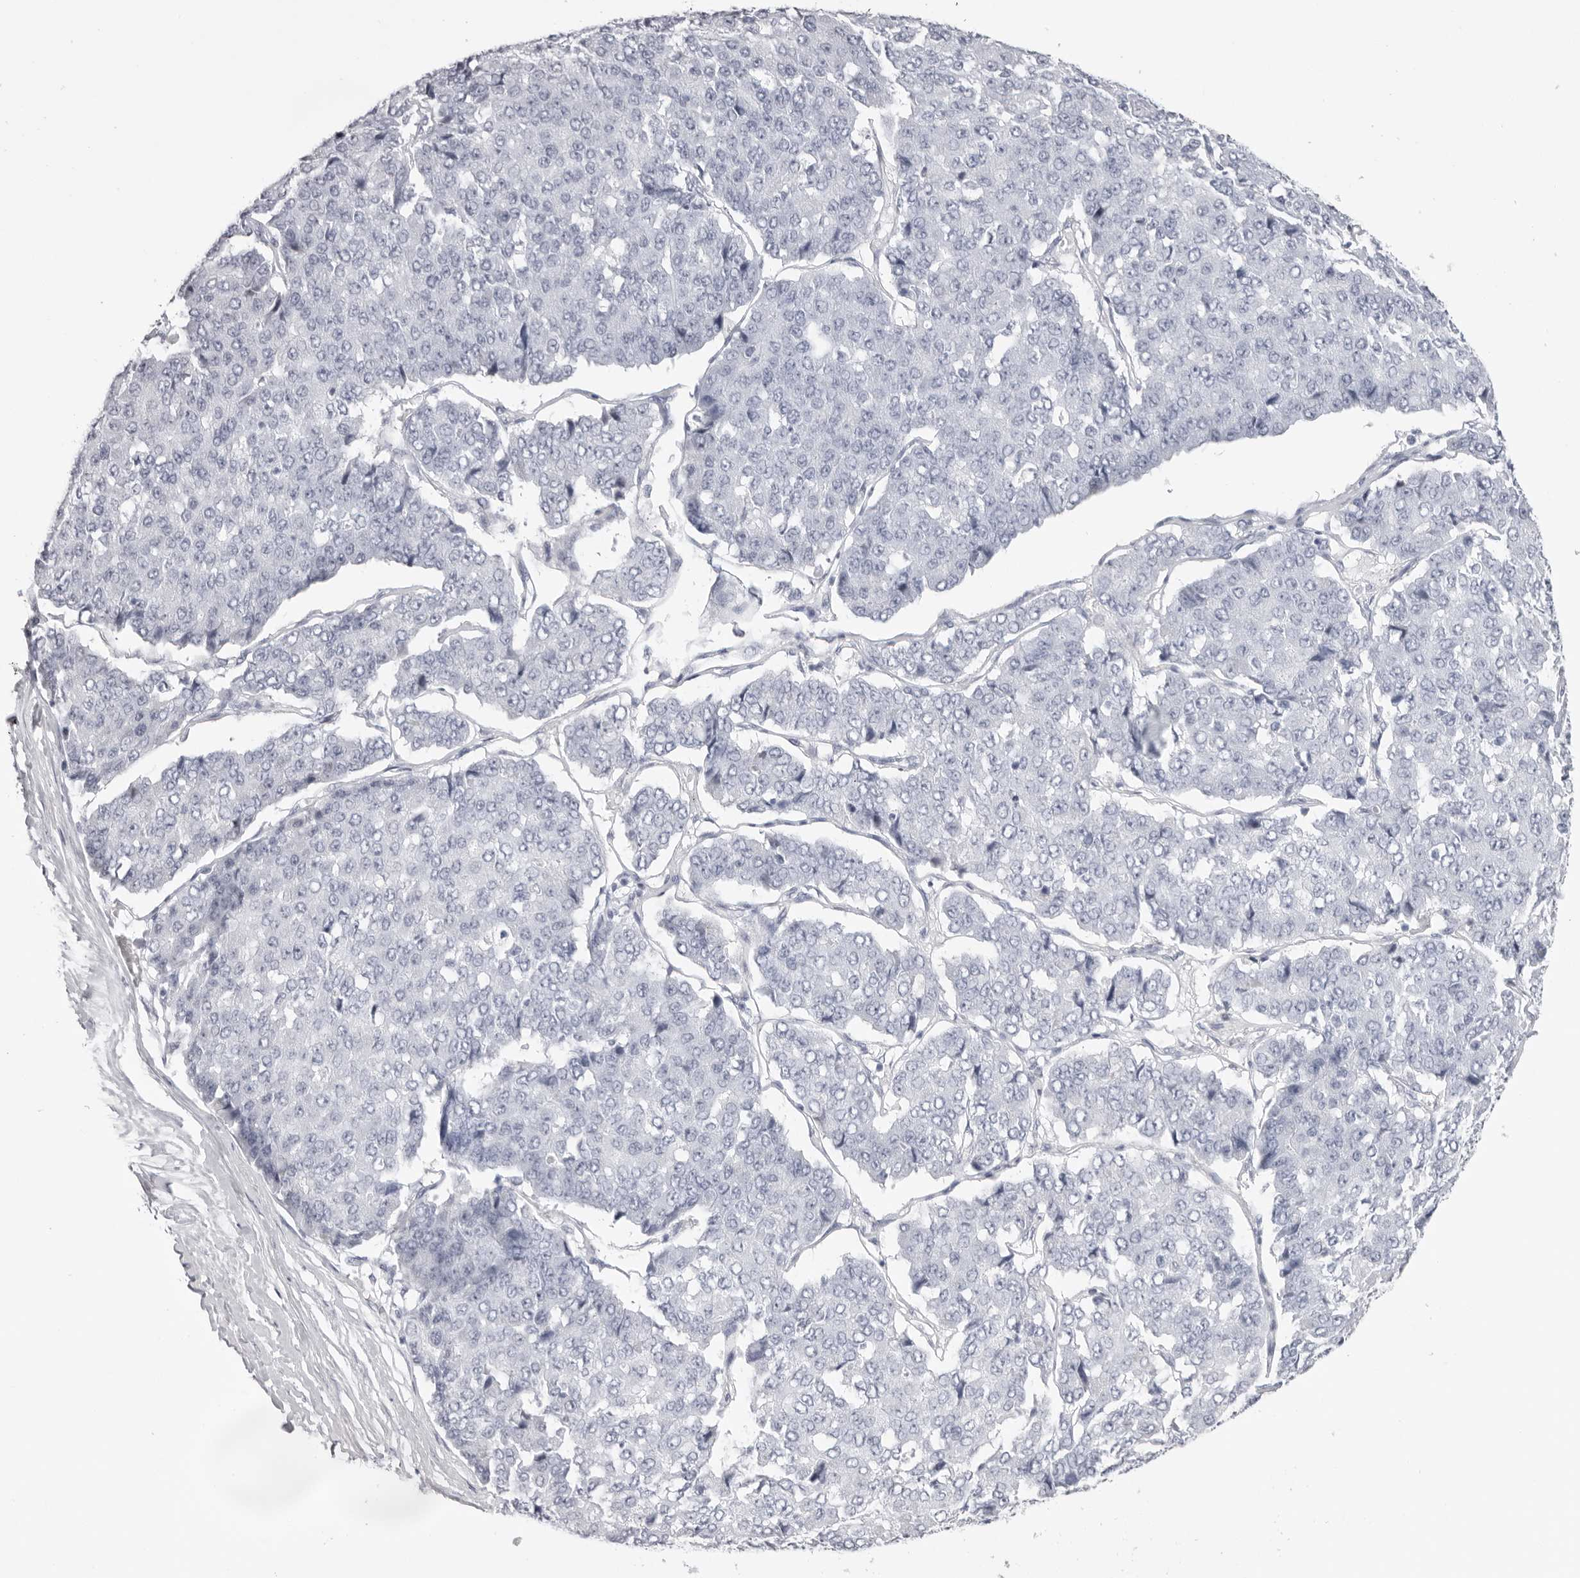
{"staining": {"intensity": "negative", "quantity": "none", "location": "none"}, "tissue": "pancreatic cancer", "cell_type": "Tumor cells", "image_type": "cancer", "snomed": [{"axis": "morphology", "description": "Adenocarcinoma, NOS"}, {"axis": "topography", "description": "Pancreas"}], "caption": "DAB immunohistochemical staining of human adenocarcinoma (pancreatic) reveals no significant expression in tumor cells. Nuclei are stained in blue.", "gene": "TMOD4", "patient": {"sex": "male", "age": 50}}